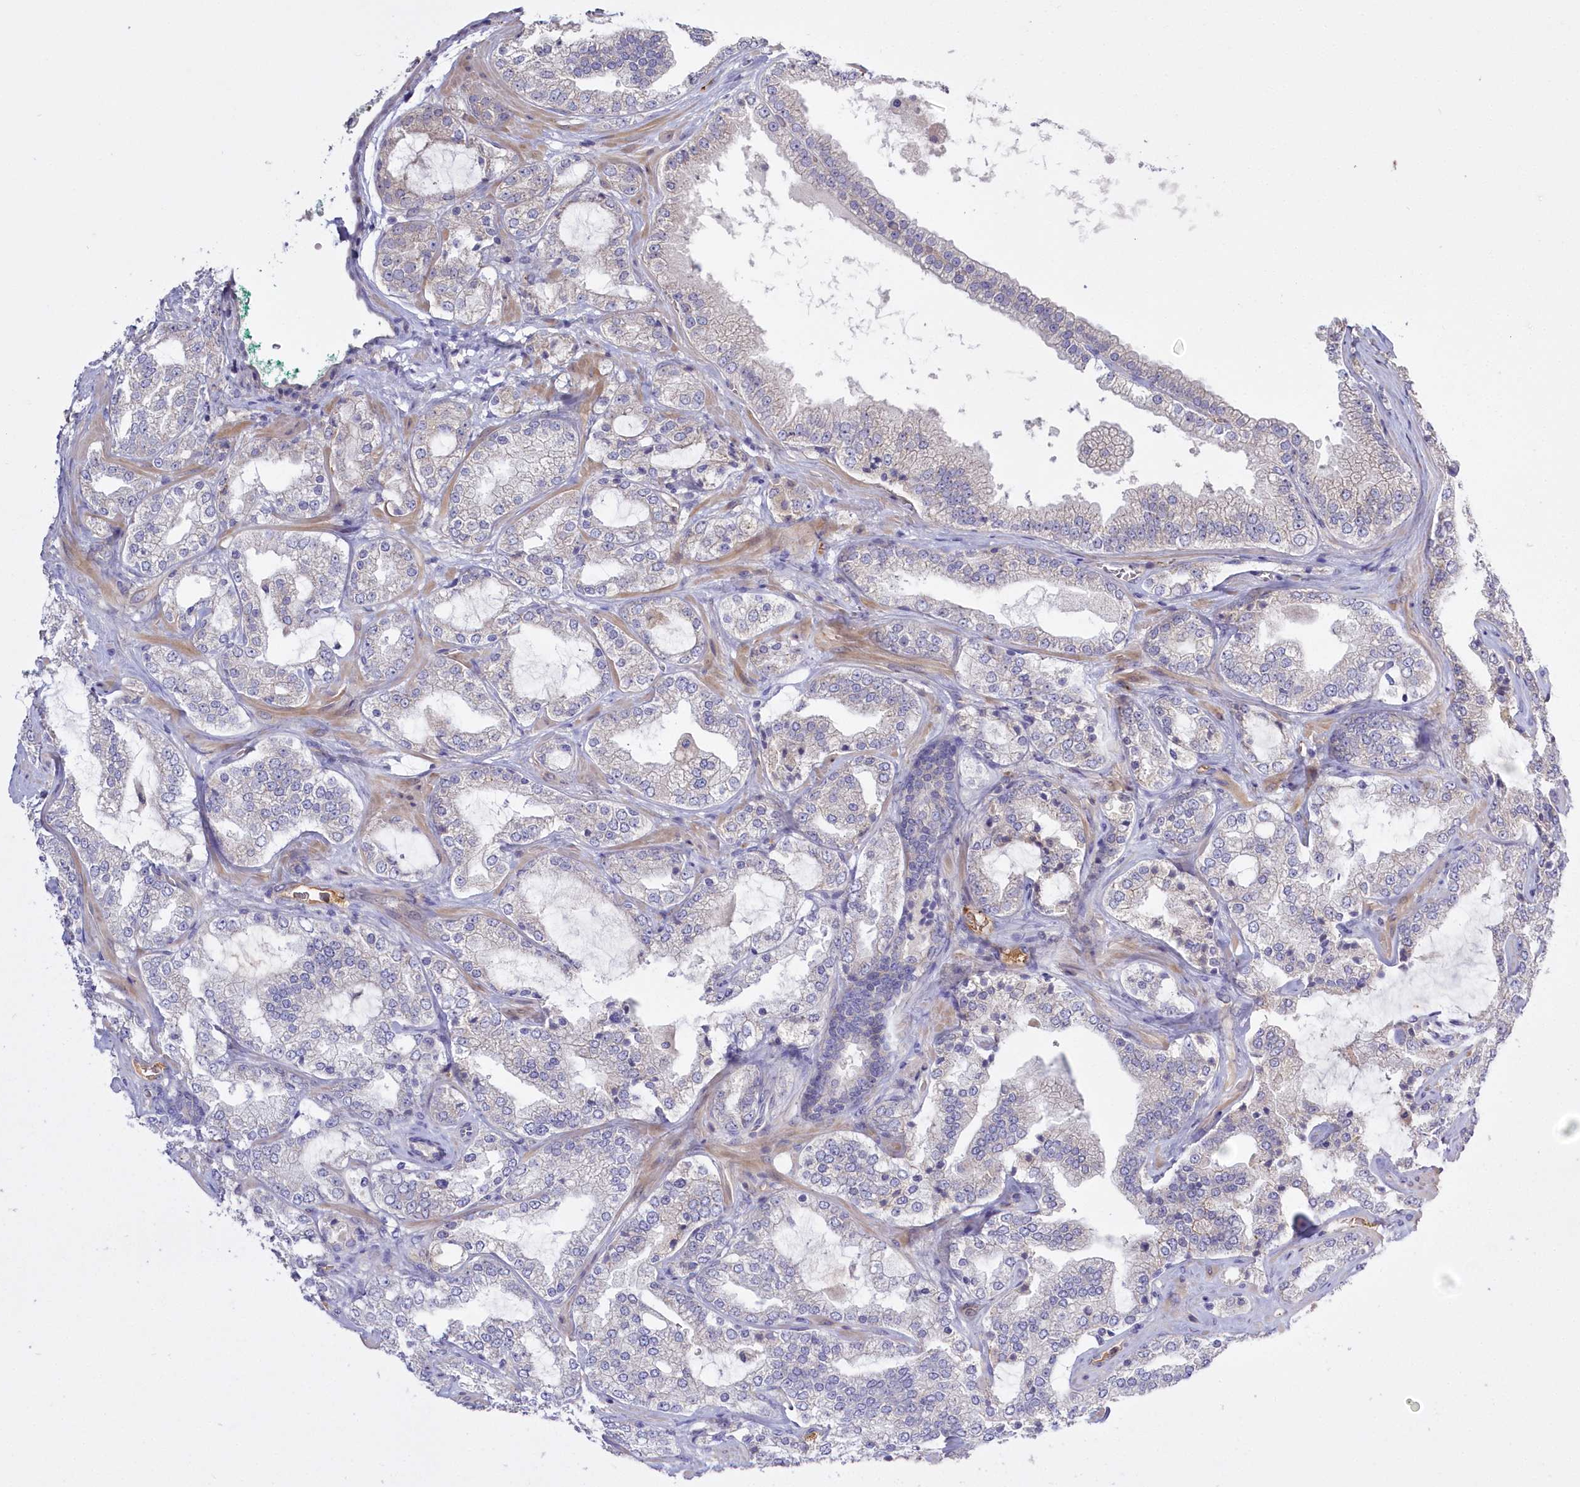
{"staining": {"intensity": "negative", "quantity": "none", "location": "none"}, "tissue": "prostate cancer", "cell_type": "Tumor cells", "image_type": "cancer", "snomed": [{"axis": "morphology", "description": "Adenocarcinoma, High grade"}, {"axis": "topography", "description": "Prostate"}], "caption": "Adenocarcinoma (high-grade) (prostate) stained for a protein using immunohistochemistry (IHC) exhibits no staining tumor cells.", "gene": "WBP1L", "patient": {"sex": "male", "age": 64}}